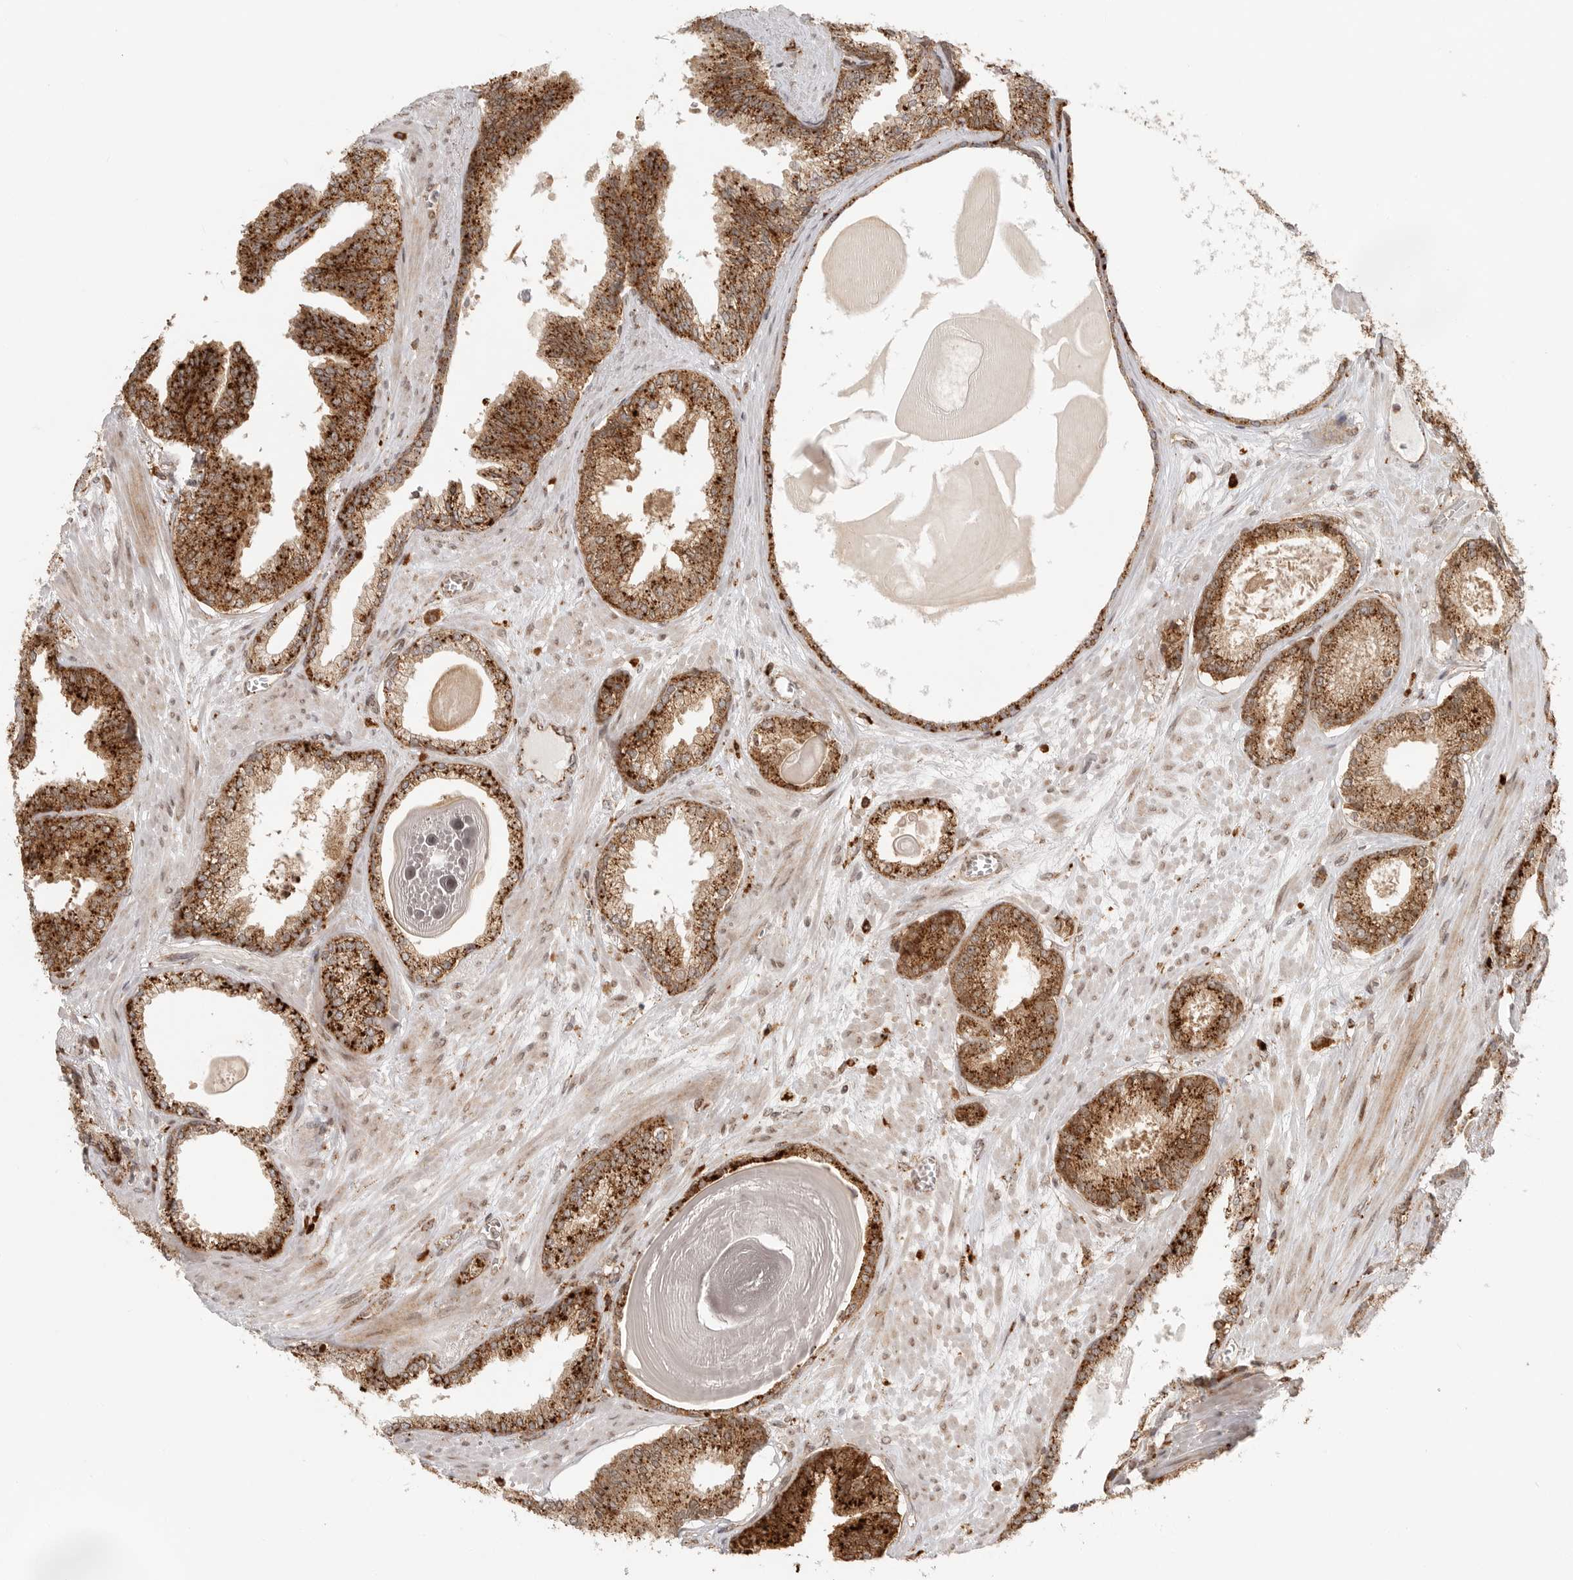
{"staining": {"intensity": "strong", "quantity": ">75%", "location": "cytoplasmic/membranous"}, "tissue": "prostate cancer", "cell_type": "Tumor cells", "image_type": "cancer", "snomed": [{"axis": "morphology", "description": "Adenocarcinoma, Low grade"}, {"axis": "topography", "description": "Prostate"}], "caption": "Prostate cancer (adenocarcinoma (low-grade)) stained with a brown dye reveals strong cytoplasmic/membranous positive staining in about >75% of tumor cells.", "gene": "IDUA", "patient": {"sex": "male", "age": 70}}